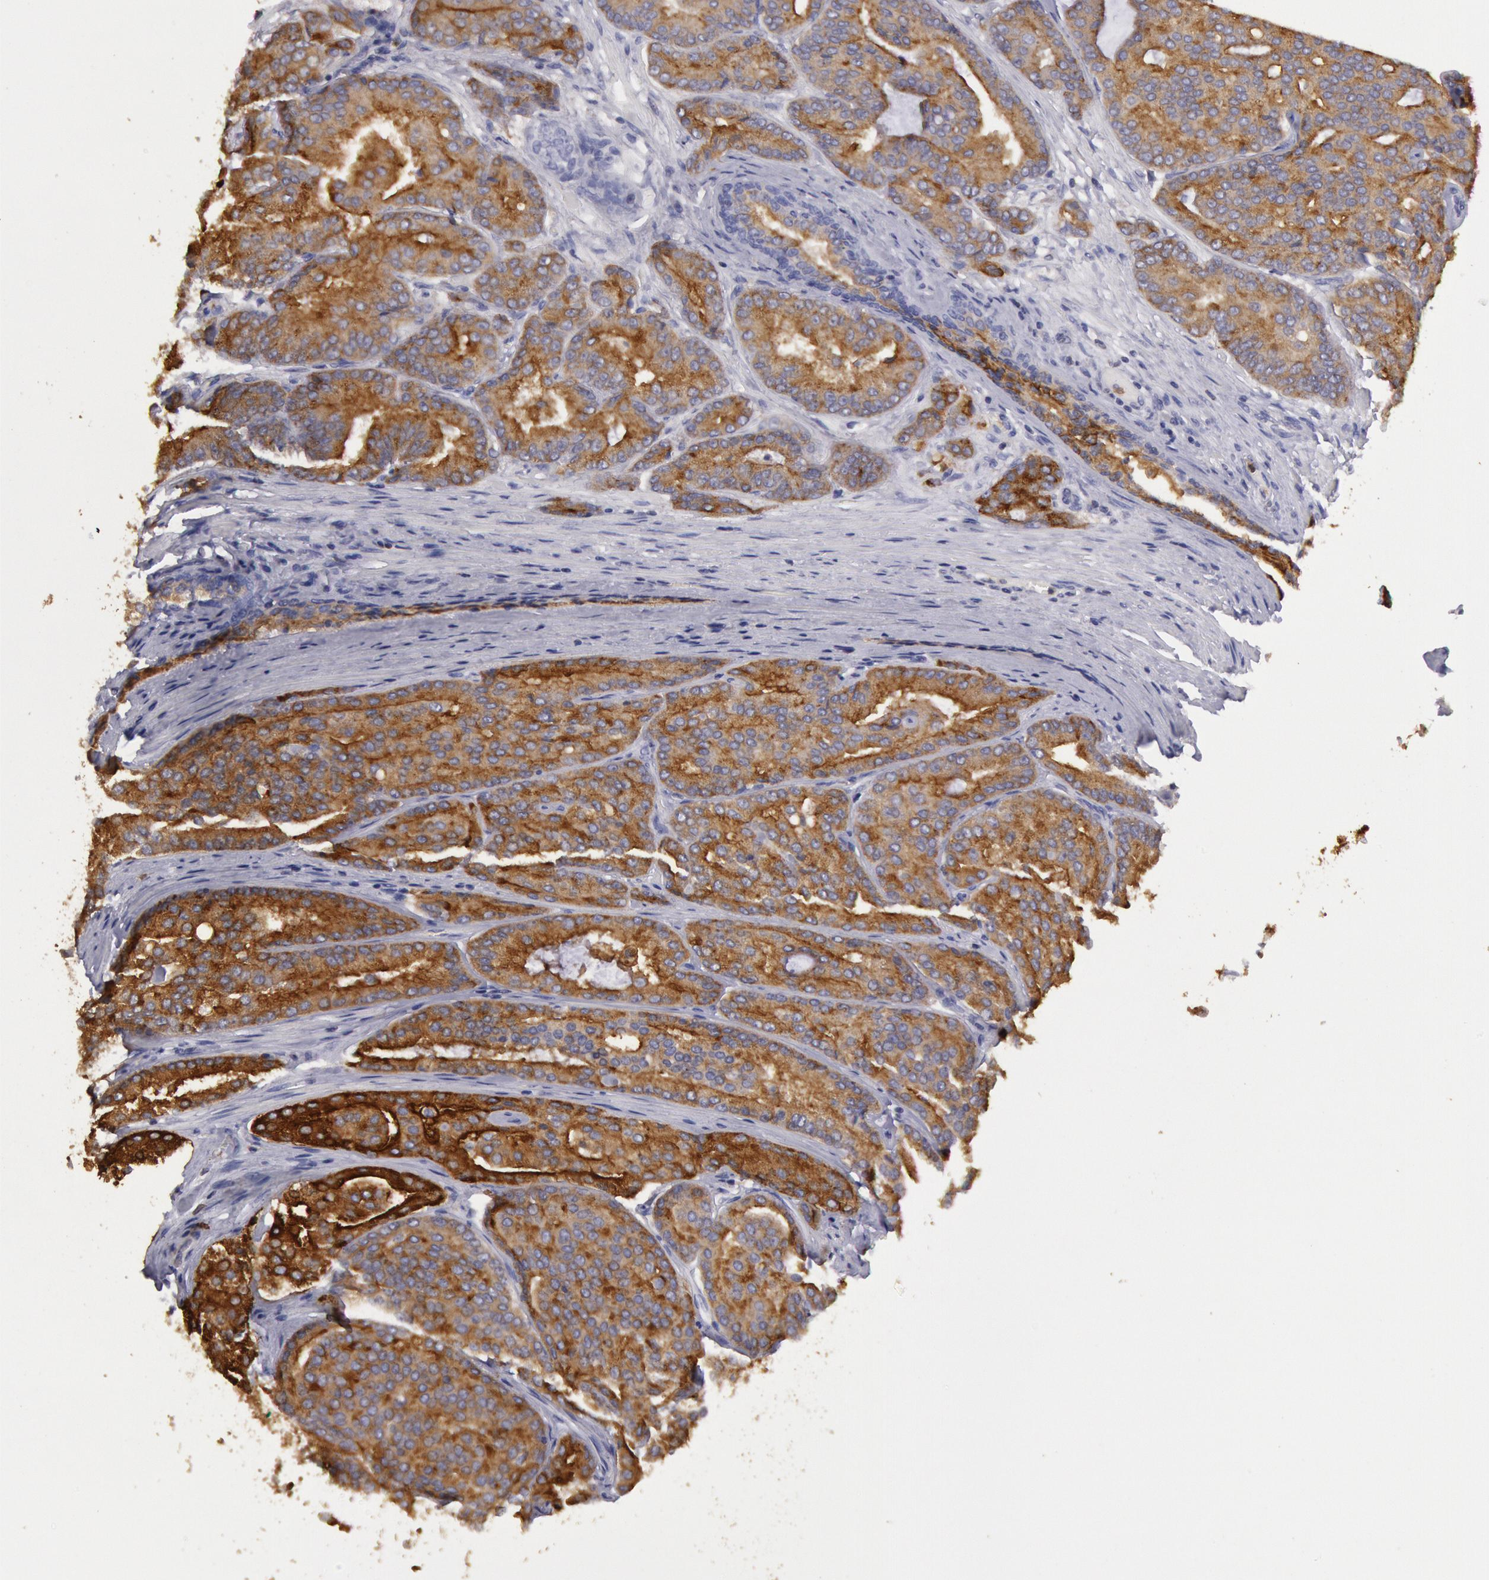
{"staining": {"intensity": "moderate", "quantity": ">75%", "location": "cytoplasmic/membranous"}, "tissue": "prostate cancer", "cell_type": "Tumor cells", "image_type": "cancer", "snomed": [{"axis": "morphology", "description": "Adenocarcinoma, High grade"}, {"axis": "topography", "description": "Prostate"}], "caption": "Immunohistochemistry (IHC) (DAB (3,3'-diaminobenzidine)) staining of prostate high-grade adenocarcinoma reveals moderate cytoplasmic/membranous protein expression in about >75% of tumor cells.", "gene": "RAB27A", "patient": {"sex": "male", "age": 64}}